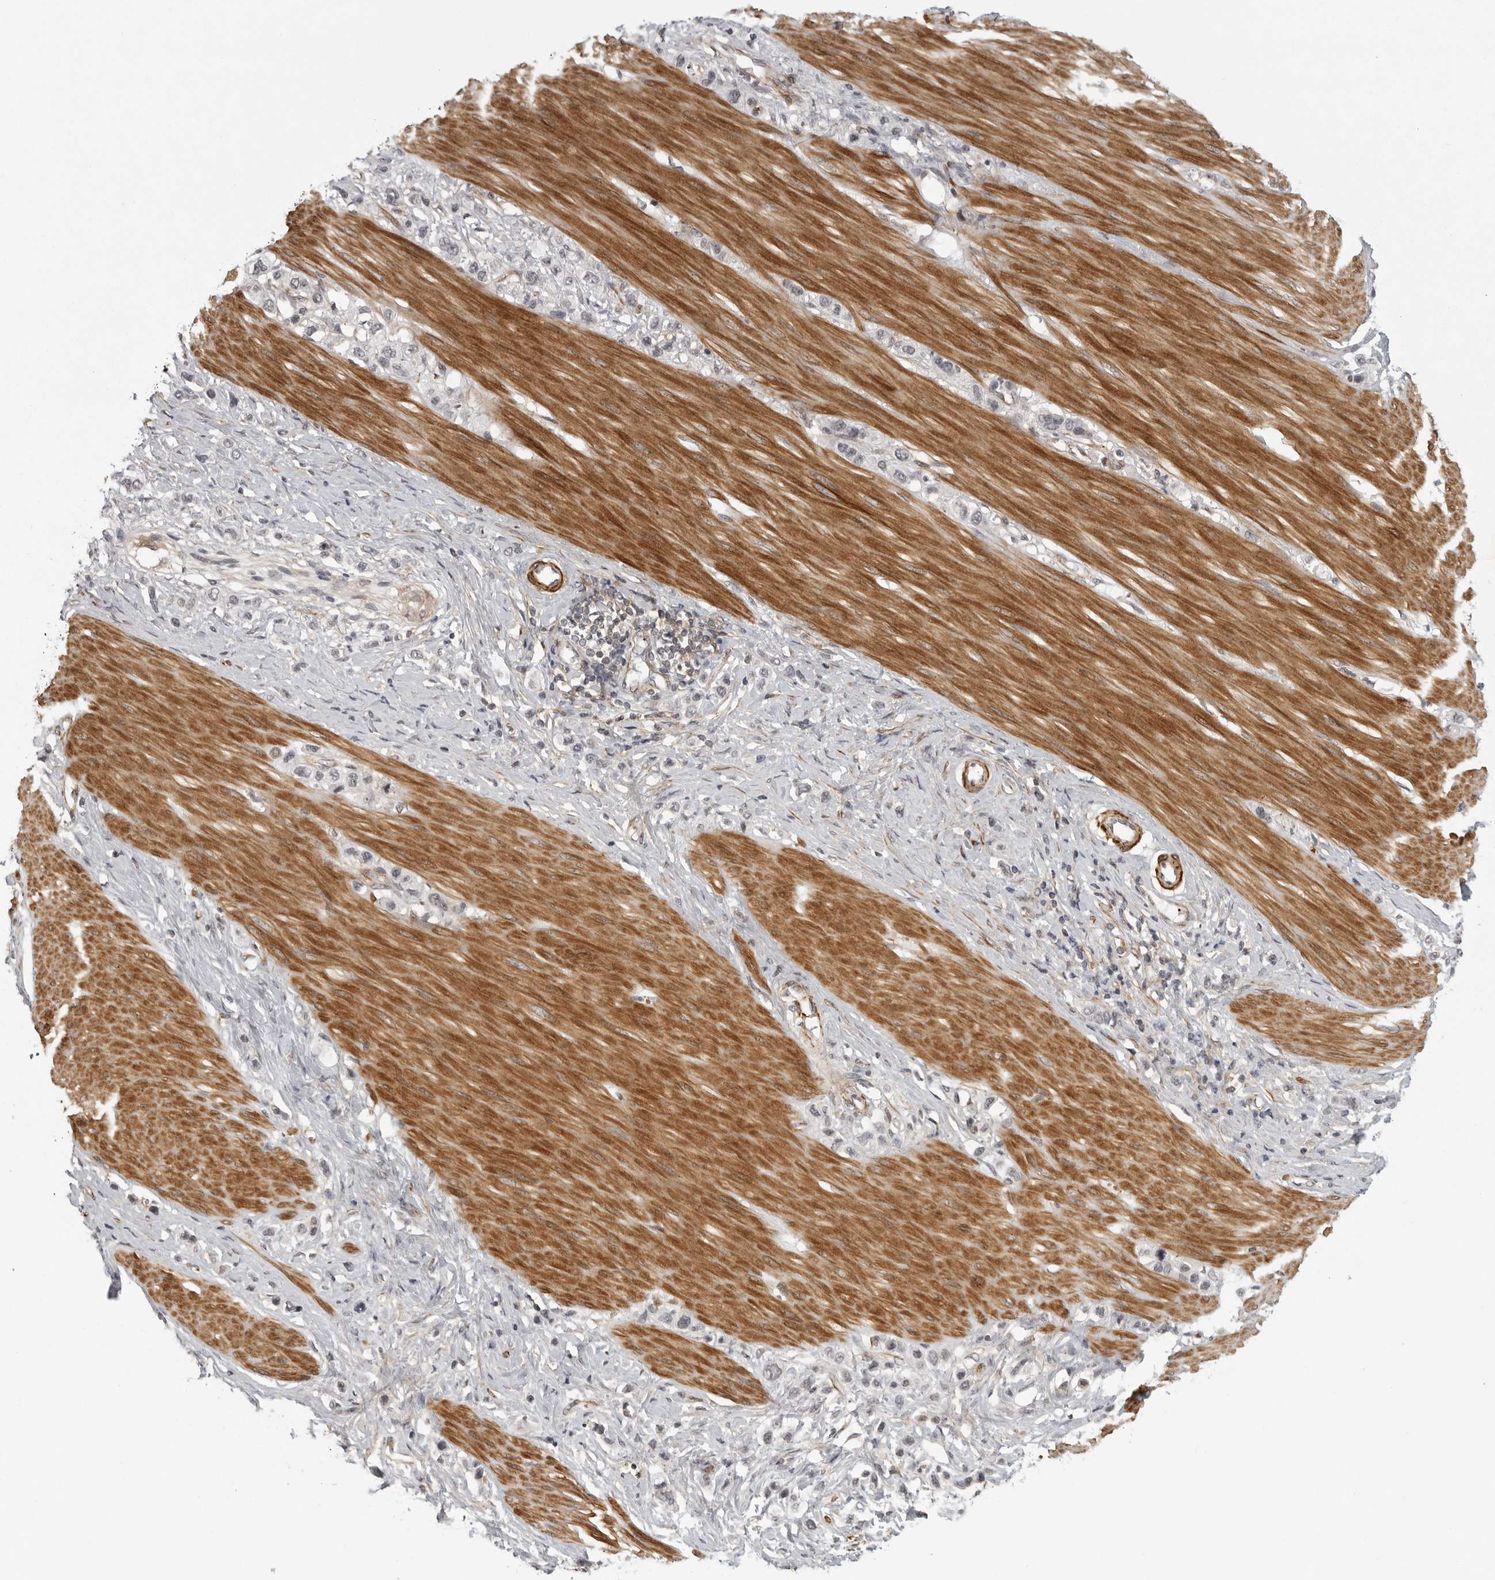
{"staining": {"intensity": "negative", "quantity": "none", "location": "none"}, "tissue": "stomach cancer", "cell_type": "Tumor cells", "image_type": "cancer", "snomed": [{"axis": "morphology", "description": "Adenocarcinoma, NOS"}, {"axis": "topography", "description": "Stomach"}], "caption": "Immunohistochemistry (IHC) photomicrograph of neoplastic tissue: stomach cancer (adenocarcinoma) stained with DAB (3,3'-diaminobenzidine) displays no significant protein staining in tumor cells.", "gene": "TUT4", "patient": {"sex": "female", "age": 65}}